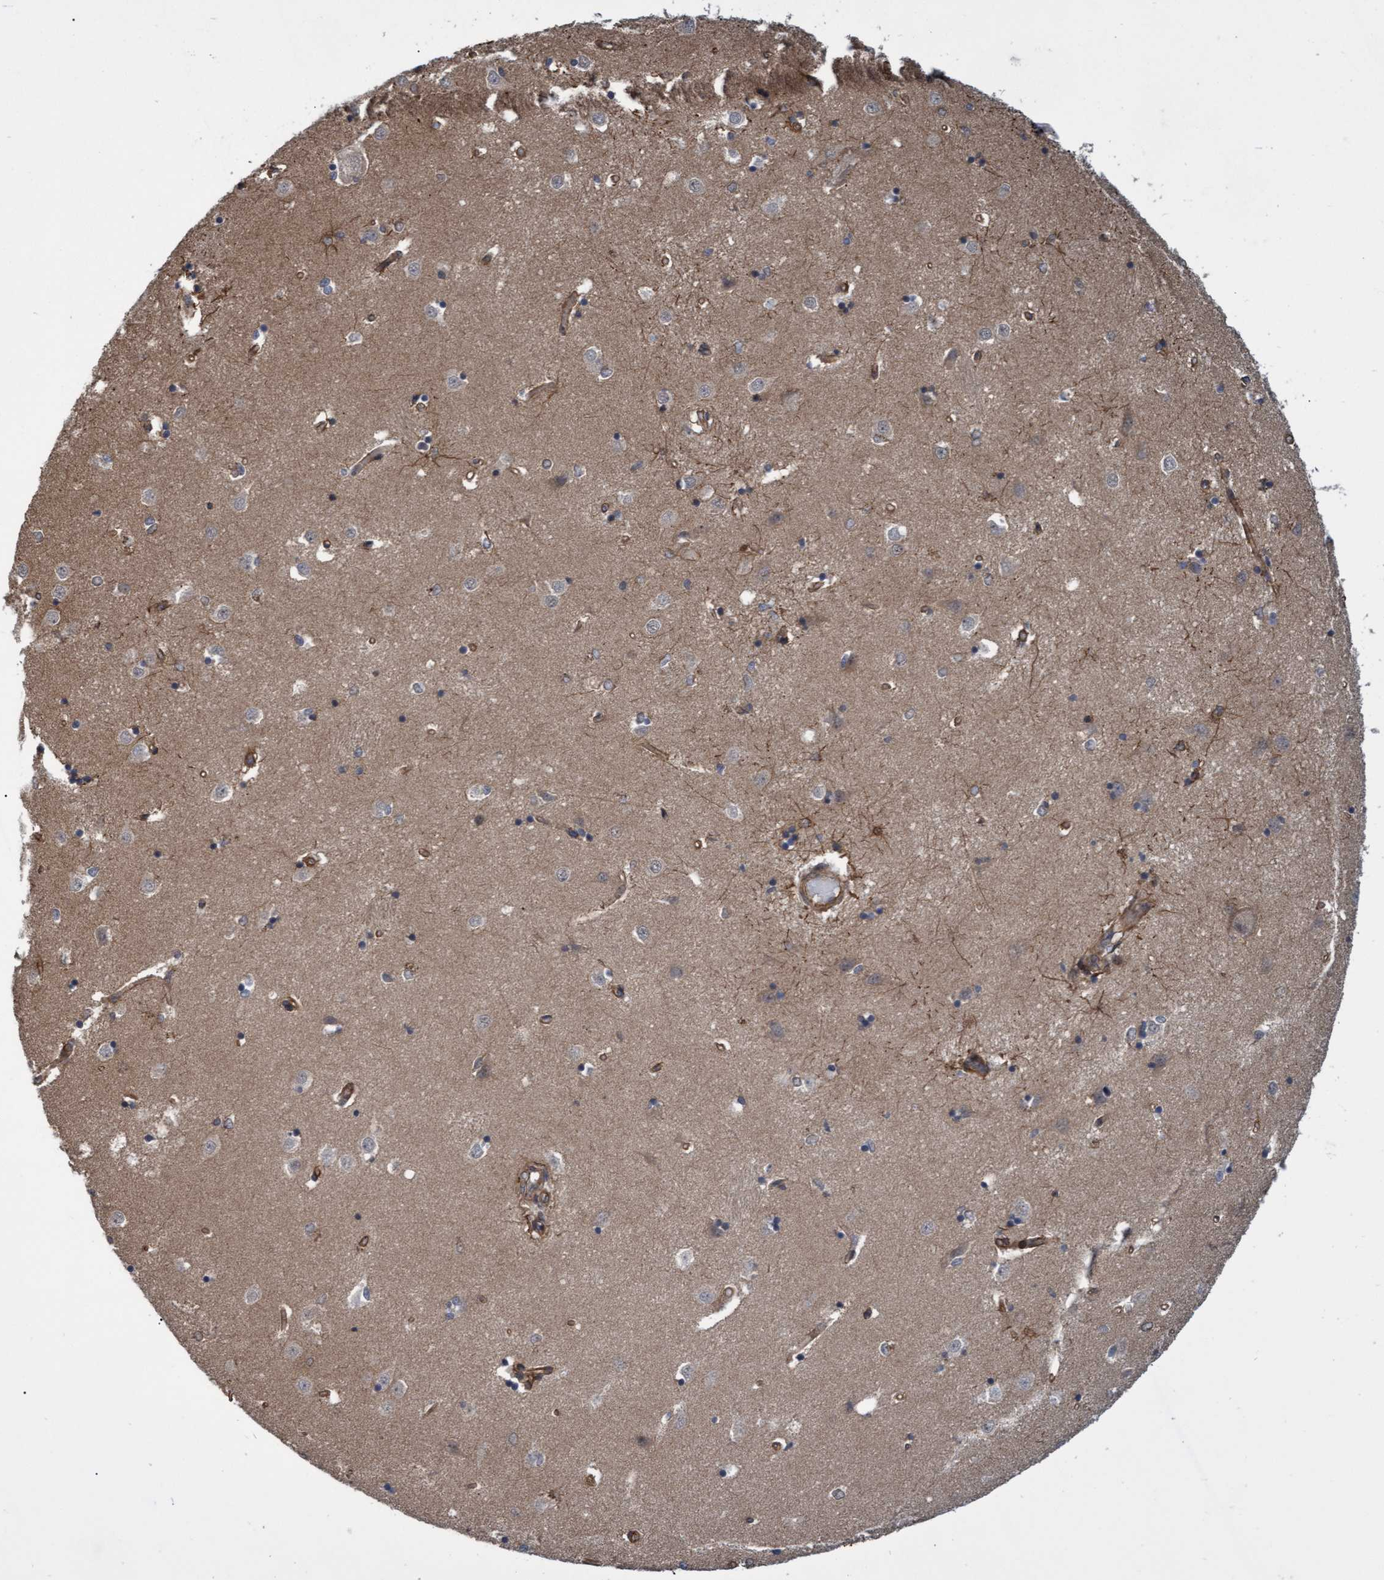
{"staining": {"intensity": "moderate", "quantity": "<25%", "location": "cytoplasmic/membranous"}, "tissue": "caudate", "cell_type": "Glial cells", "image_type": "normal", "snomed": [{"axis": "morphology", "description": "Normal tissue, NOS"}, {"axis": "topography", "description": "Lateral ventricle wall"}], "caption": "Immunohistochemistry of unremarkable human caudate demonstrates low levels of moderate cytoplasmic/membranous staining in about <25% of glial cells.", "gene": "TNFRSF10B", "patient": {"sex": "male", "age": 45}}